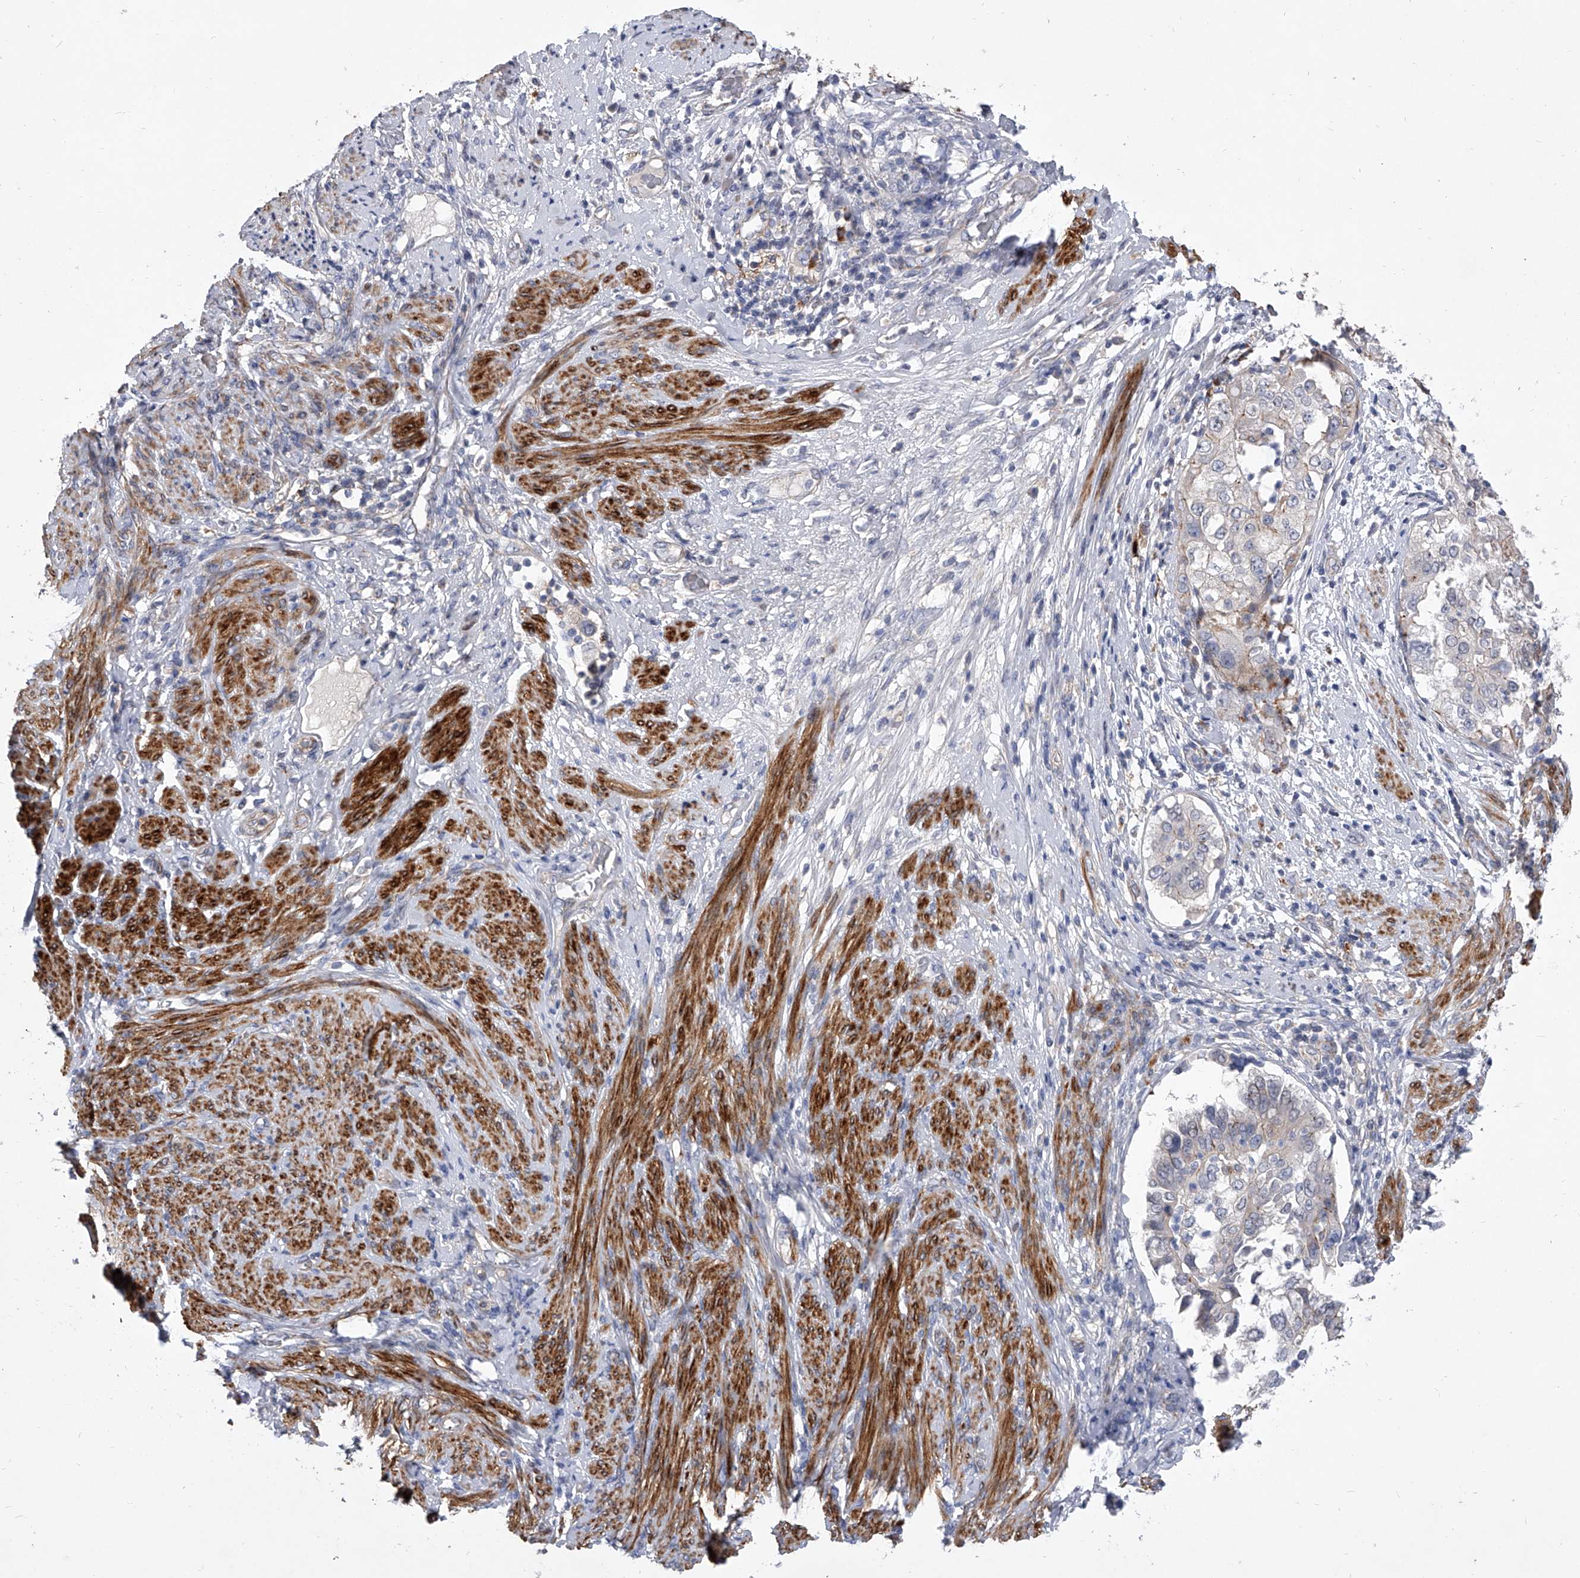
{"staining": {"intensity": "negative", "quantity": "none", "location": "none"}, "tissue": "endometrial cancer", "cell_type": "Tumor cells", "image_type": "cancer", "snomed": [{"axis": "morphology", "description": "Adenocarcinoma, NOS"}, {"axis": "topography", "description": "Endometrium"}], "caption": "This is a micrograph of immunohistochemistry (IHC) staining of adenocarcinoma (endometrial), which shows no staining in tumor cells. (Stains: DAB immunohistochemistry (IHC) with hematoxylin counter stain, Microscopy: brightfield microscopy at high magnification).", "gene": "MINDY4", "patient": {"sex": "female", "age": 85}}